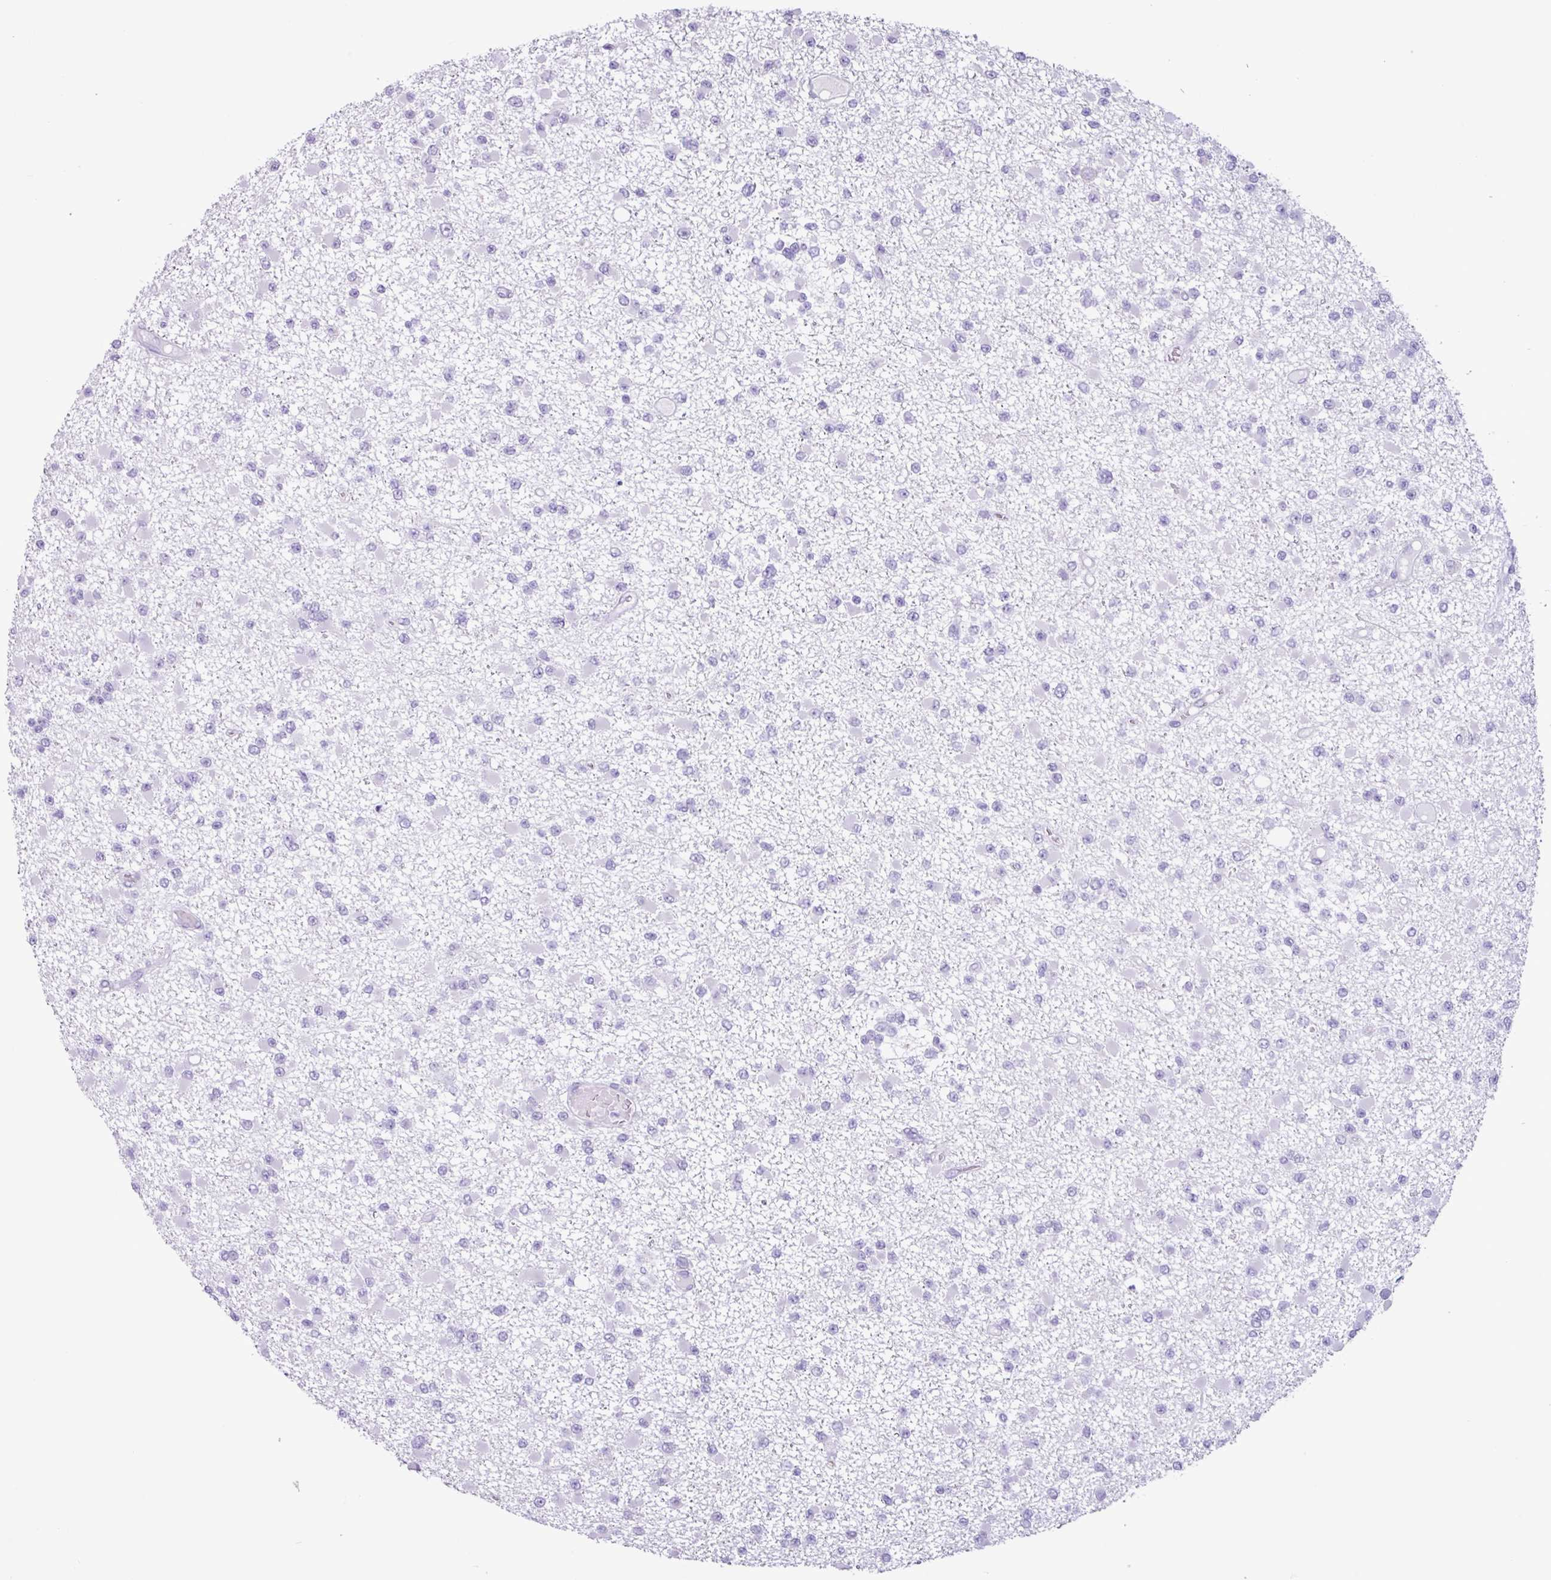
{"staining": {"intensity": "negative", "quantity": "none", "location": "none"}, "tissue": "glioma", "cell_type": "Tumor cells", "image_type": "cancer", "snomed": [{"axis": "morphology", "description": "Glioma, malignant, Low grade"}, {"axis": "topography", "description": "Brain"}], "caption": "DAB (3,3'-diaminobenzidine) immunohistochemical staining of human glioma demonstrates no significant staining in tumor cells. The staining was performed using DAB to visualize the protein expression in brown, while the nuclei were stained in blue with hematoxylin (Magnification: 20x).", "gene": "AGO3", "patient": {"sex": "female", "age": 22}}